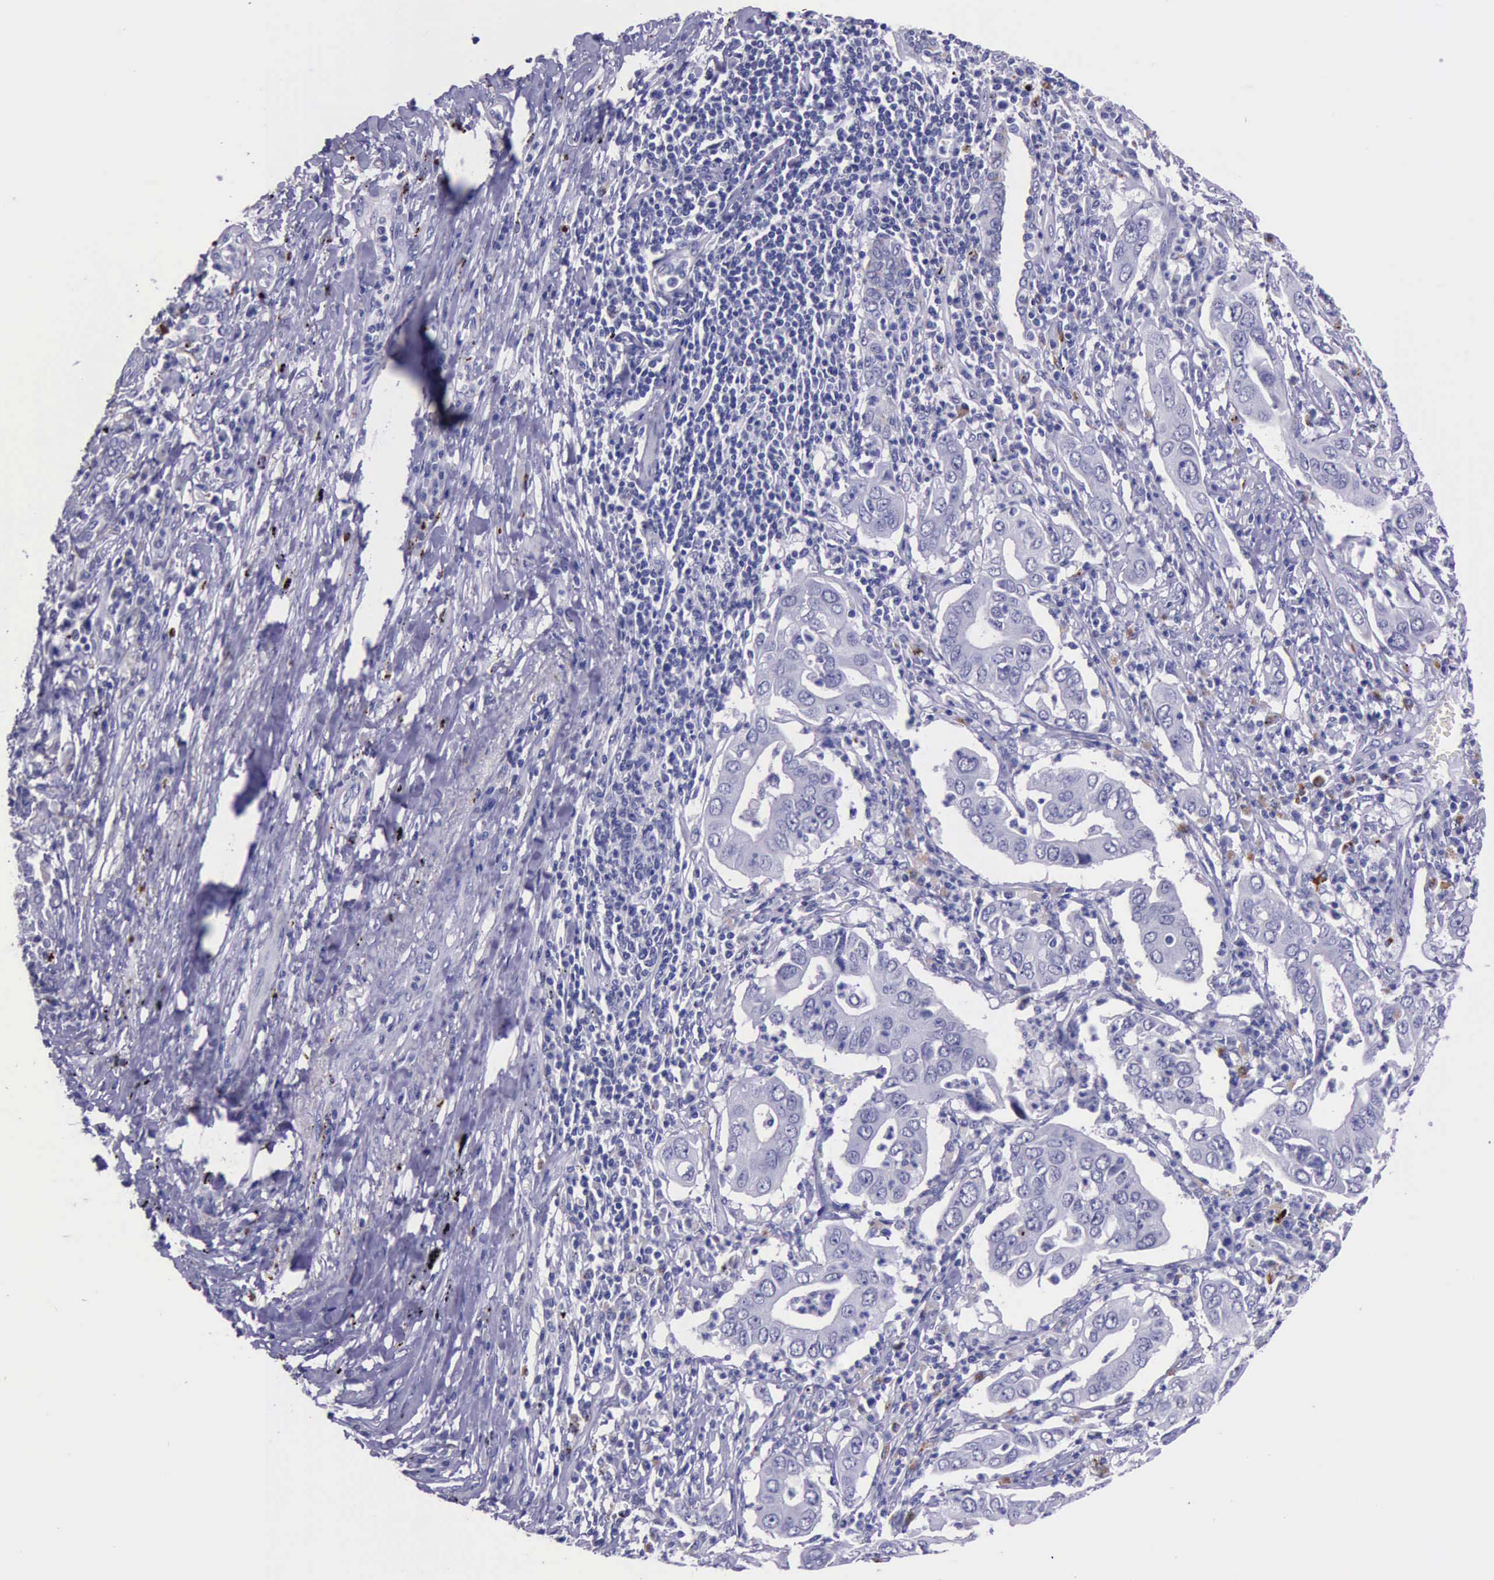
{"staining": {"intensity": "negative", "quantity": "none", "location": "none"}, "tissue": "lung cancer", "cell_type": "Tumor cells", "image_type": "cancer", "snomed": [{"axis": "morphology", "description": "Adenocarcinoma, NOS"}, {"axis": "topography", "description": "Lung"}], "caption": "There is no significant expression in tumor cells of lung cancer (adenocarcinoma).", "gene": "GLA", "patient": {"sex": "male", "age": 48}}